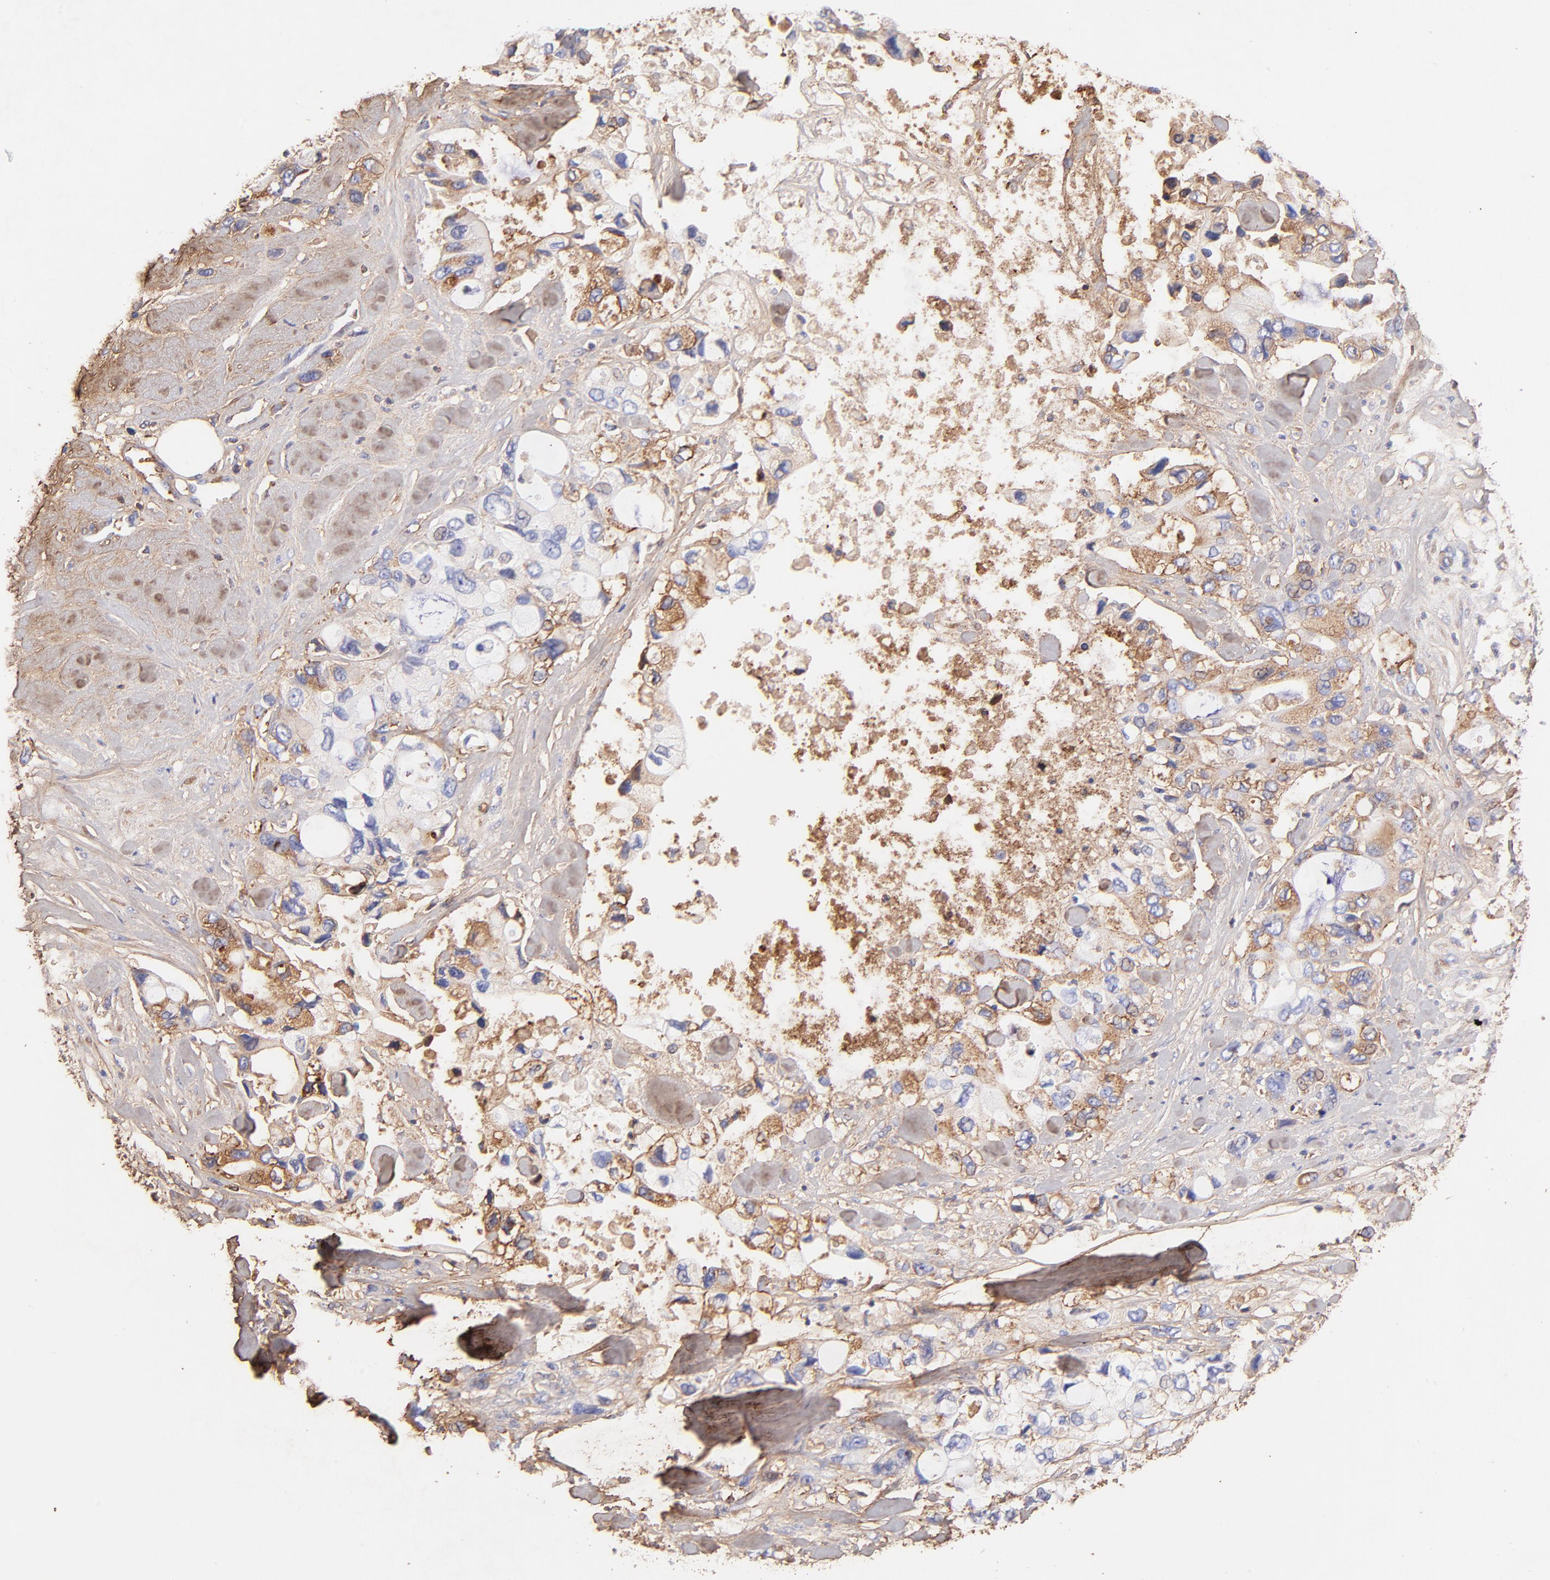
{"staining": {"intensity": "strong", "quantity": "<25%", "location": "cytoplasmic/membranous"}, "tissue": "pancreatic cancer", "cell_type": "Tumor cells", "image_type": "cancer", "snomed": [{"axis": "morphology", "description": "Adenocarcinoma, NOS"}, {"axis": "topography", "description": "Pancreas"}], "caption": "Immunohistochemistry micrograph of neoplastic tissue: human pancreatic adenocarcinoma stained using immunohistochemistry (IHC) reveals medium levels of strong protein expression localized specifically in the cytoplasmic/membranous of tumor cells, appearing as a cytoplasmic/membranous brown color.", "gene": "BGN", "patient": {"sex": "male", "age": 70}}